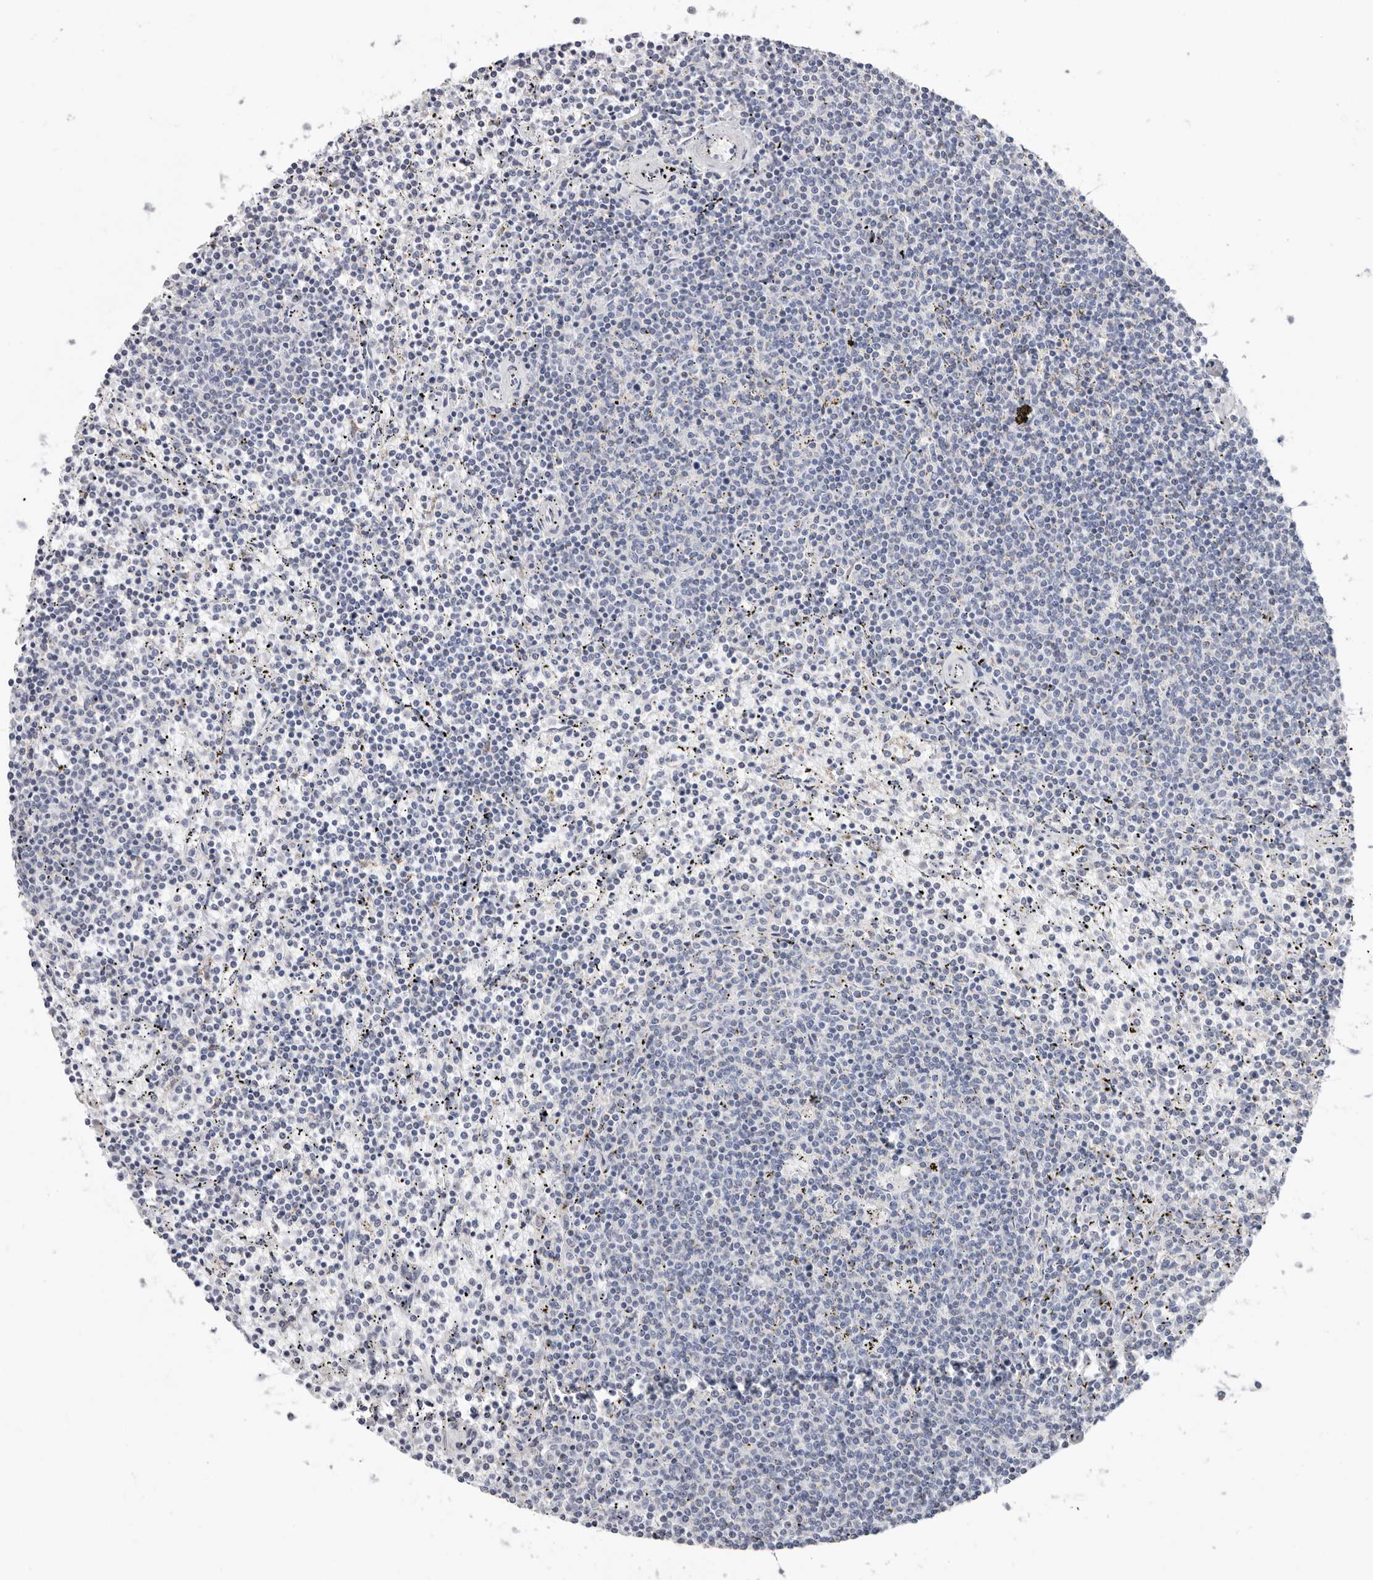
{"staining": {"intensity": "negative", "quantity": "none", "location": "none"}, "tissue": "lymphoma", "cell_type": "Tumor cells", "image_type": "cancer", "snomed": [{"axis": "morphology", "description": "Malignant lymphoma, non-Hodgkin's type, Low grade"}, {"axis": "topography", "description": "Spleen"}], "caption": "IHC image of neoplastic tissue: human low-grade malignant lymphoma, non-Hodgkin's type stained with DAB demonstrates no significant protein positivity in tumor cells.", "gene": "RSPO2", "patient": {"sex": "female", "age": 50}}